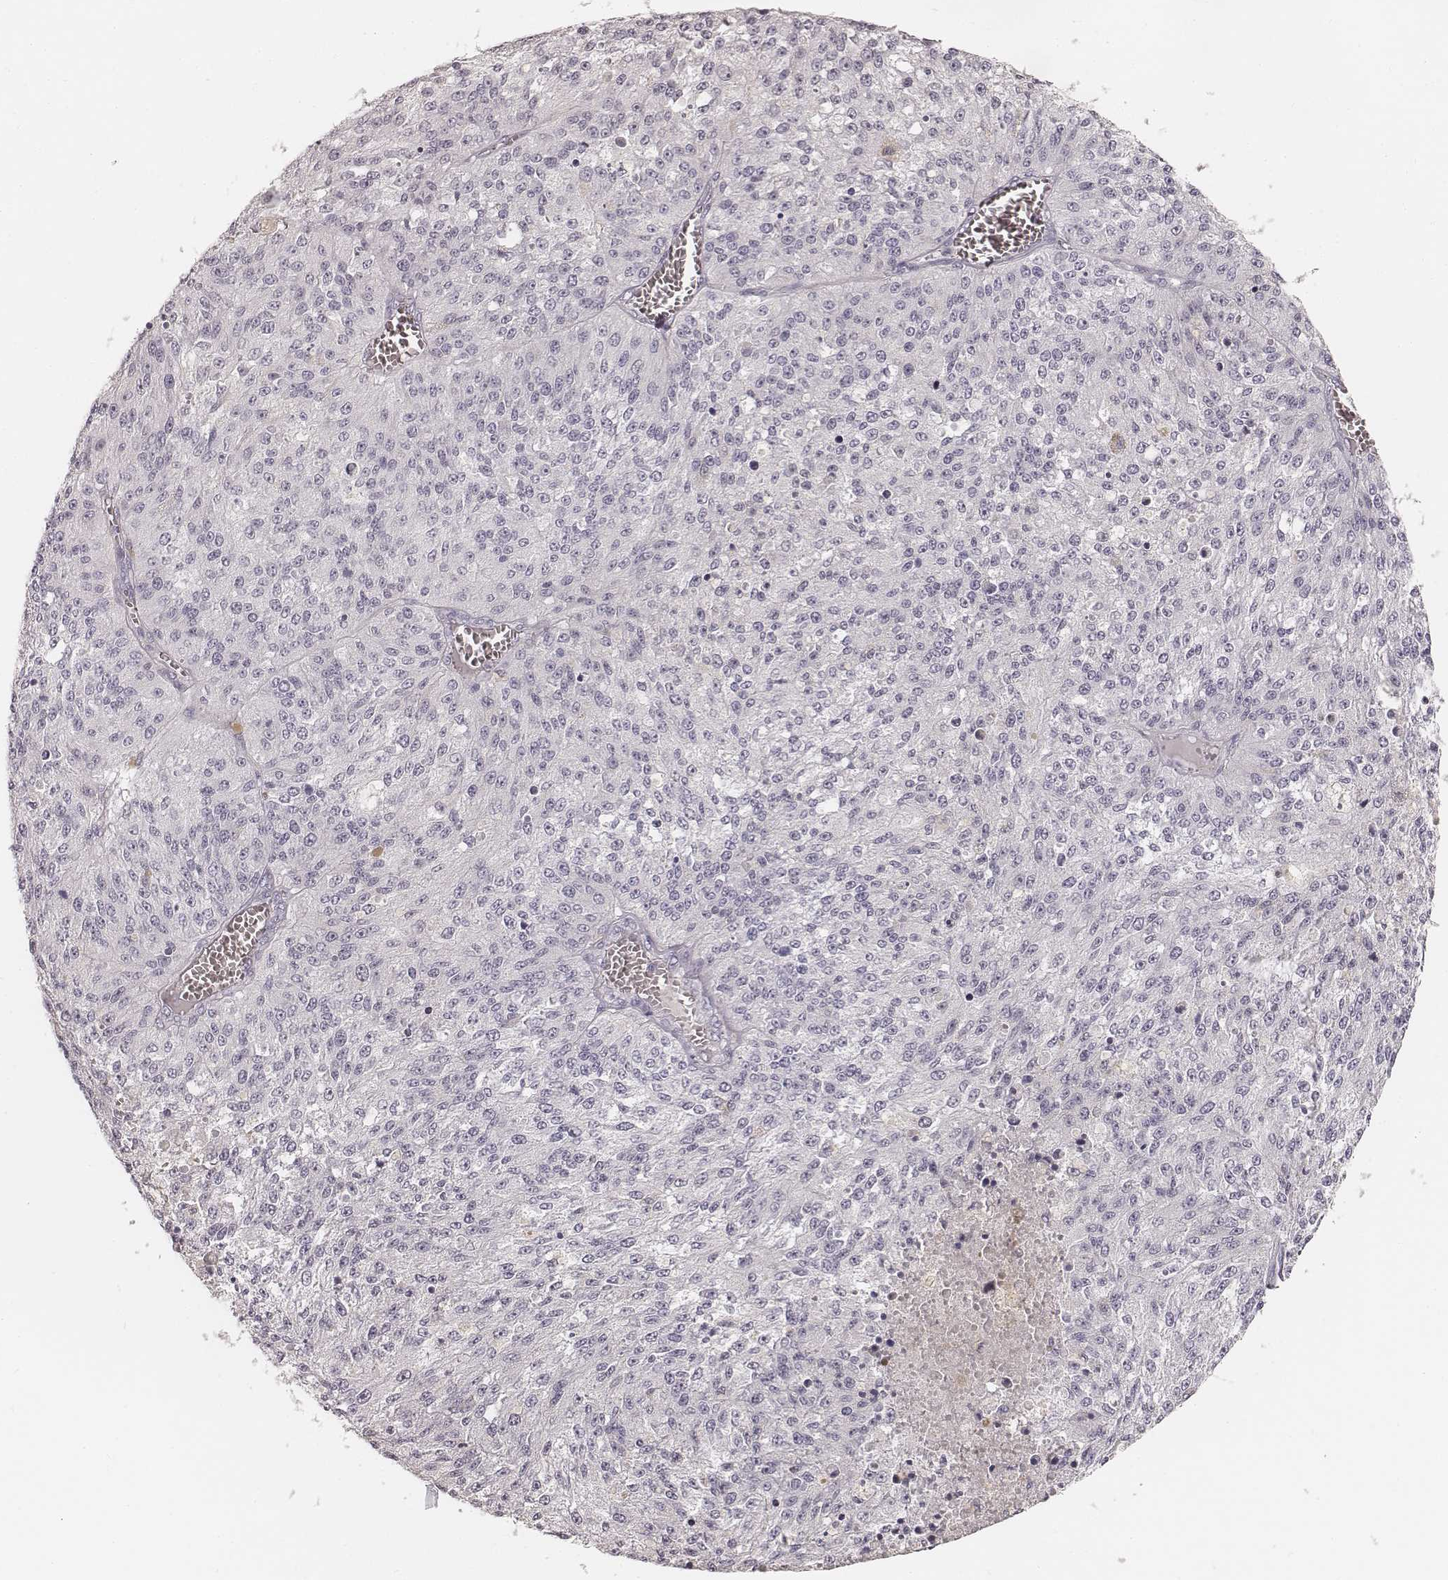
{"staining": {"intensity": "negative", "quantity": "none", "location": "none"}, "tissue": "melanoma", "cell_type": "Tumor cells", "image_type": "cancer", "snomed": [{"axis": "morphology", "description": "Malignant melanoma, Metastatic site"}, {"axis": "topography", "description": "Lymph node"}], "caption": "Malignant melanoma (metastatic site) stained for a protein using IHC demonstrates no staining tumor cells.", "gene": "HNF4G", "patient": {"sex": "female", "age": 64}}